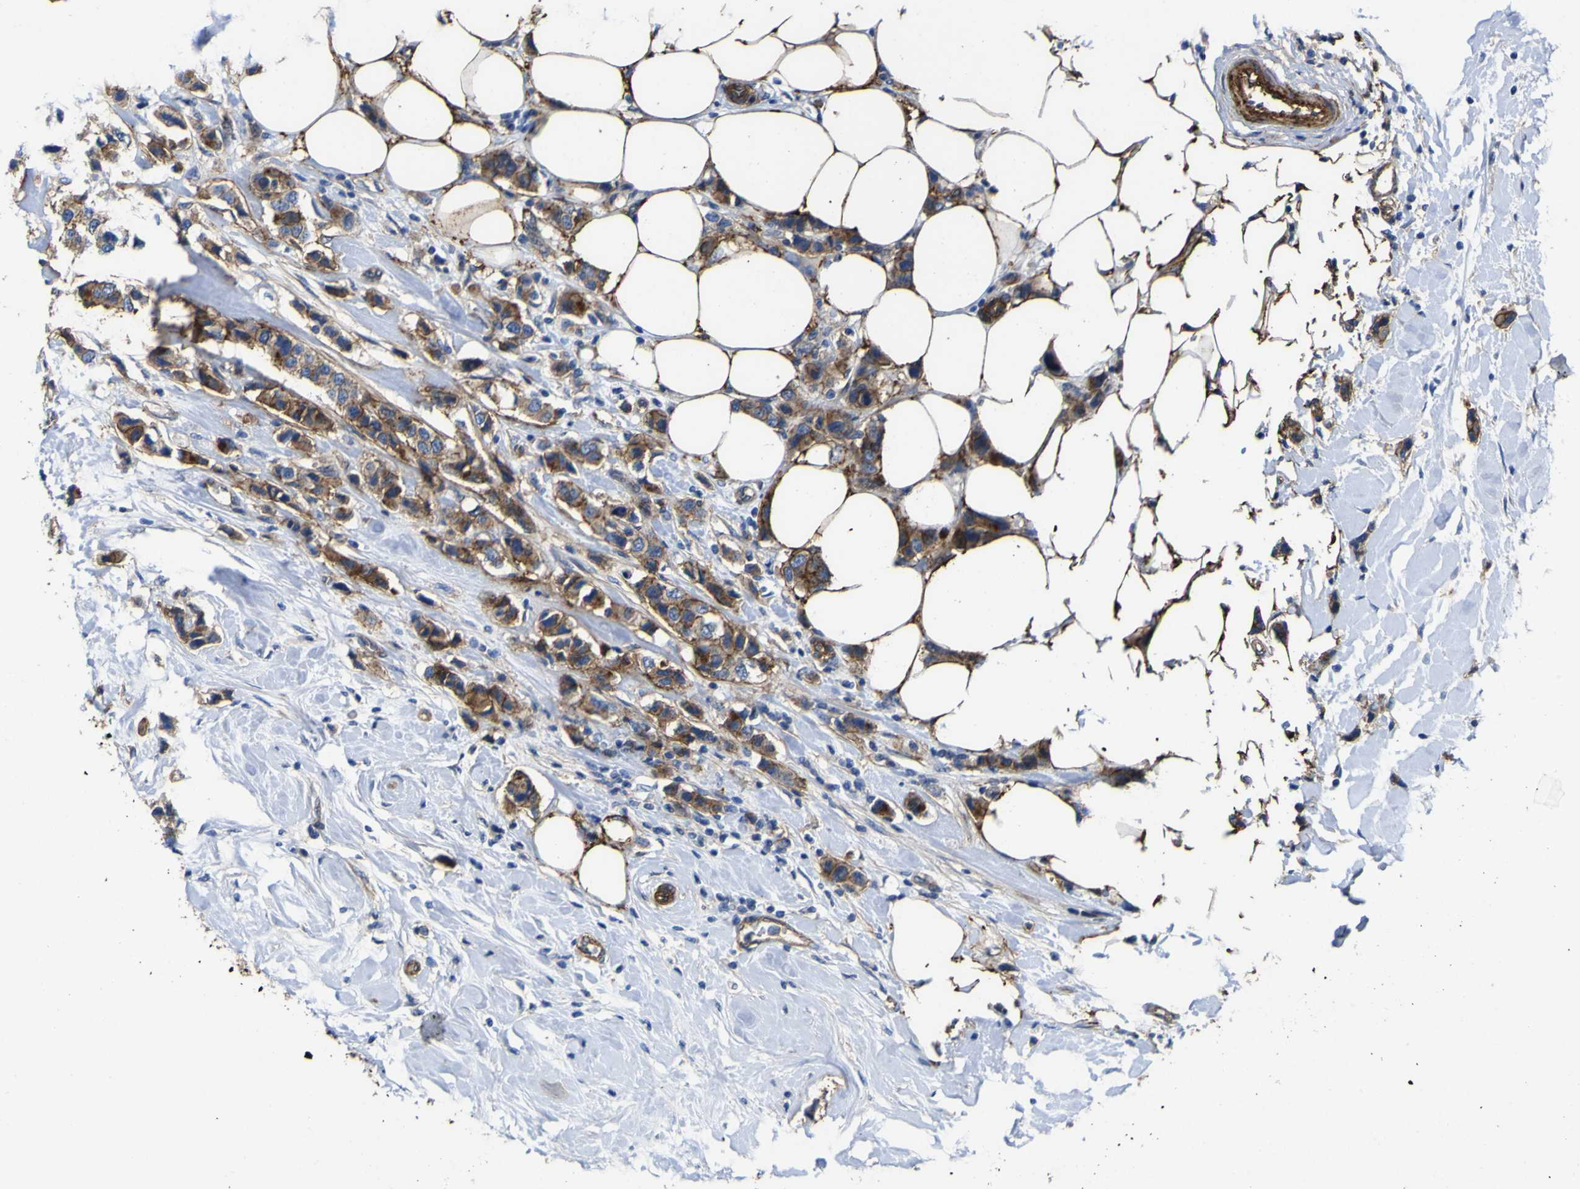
{"staining": {"intensity": "moderate", "quantity": ">75%", "location": "cytoplasmic/membranous"}, "tissue": "breast cancer", "cell_type": "Tumor cells", "image_type": "cancer", "snomed": [{"axis": "morphology", "description": "Normal tissue, NOS"}, {"axis": "morphology", "description": "Duct carcinoma"}, {"axis": "topography", "description": "Breast"}], "caption": "Breast intraductal carcinoma stained with immunohistochemistry (IHC) shows moderate cytoplasmic/membranous expression in about >75% of tumor cells.", "gene": "CD151", "patient": {"sex": "female", "age": 50}}